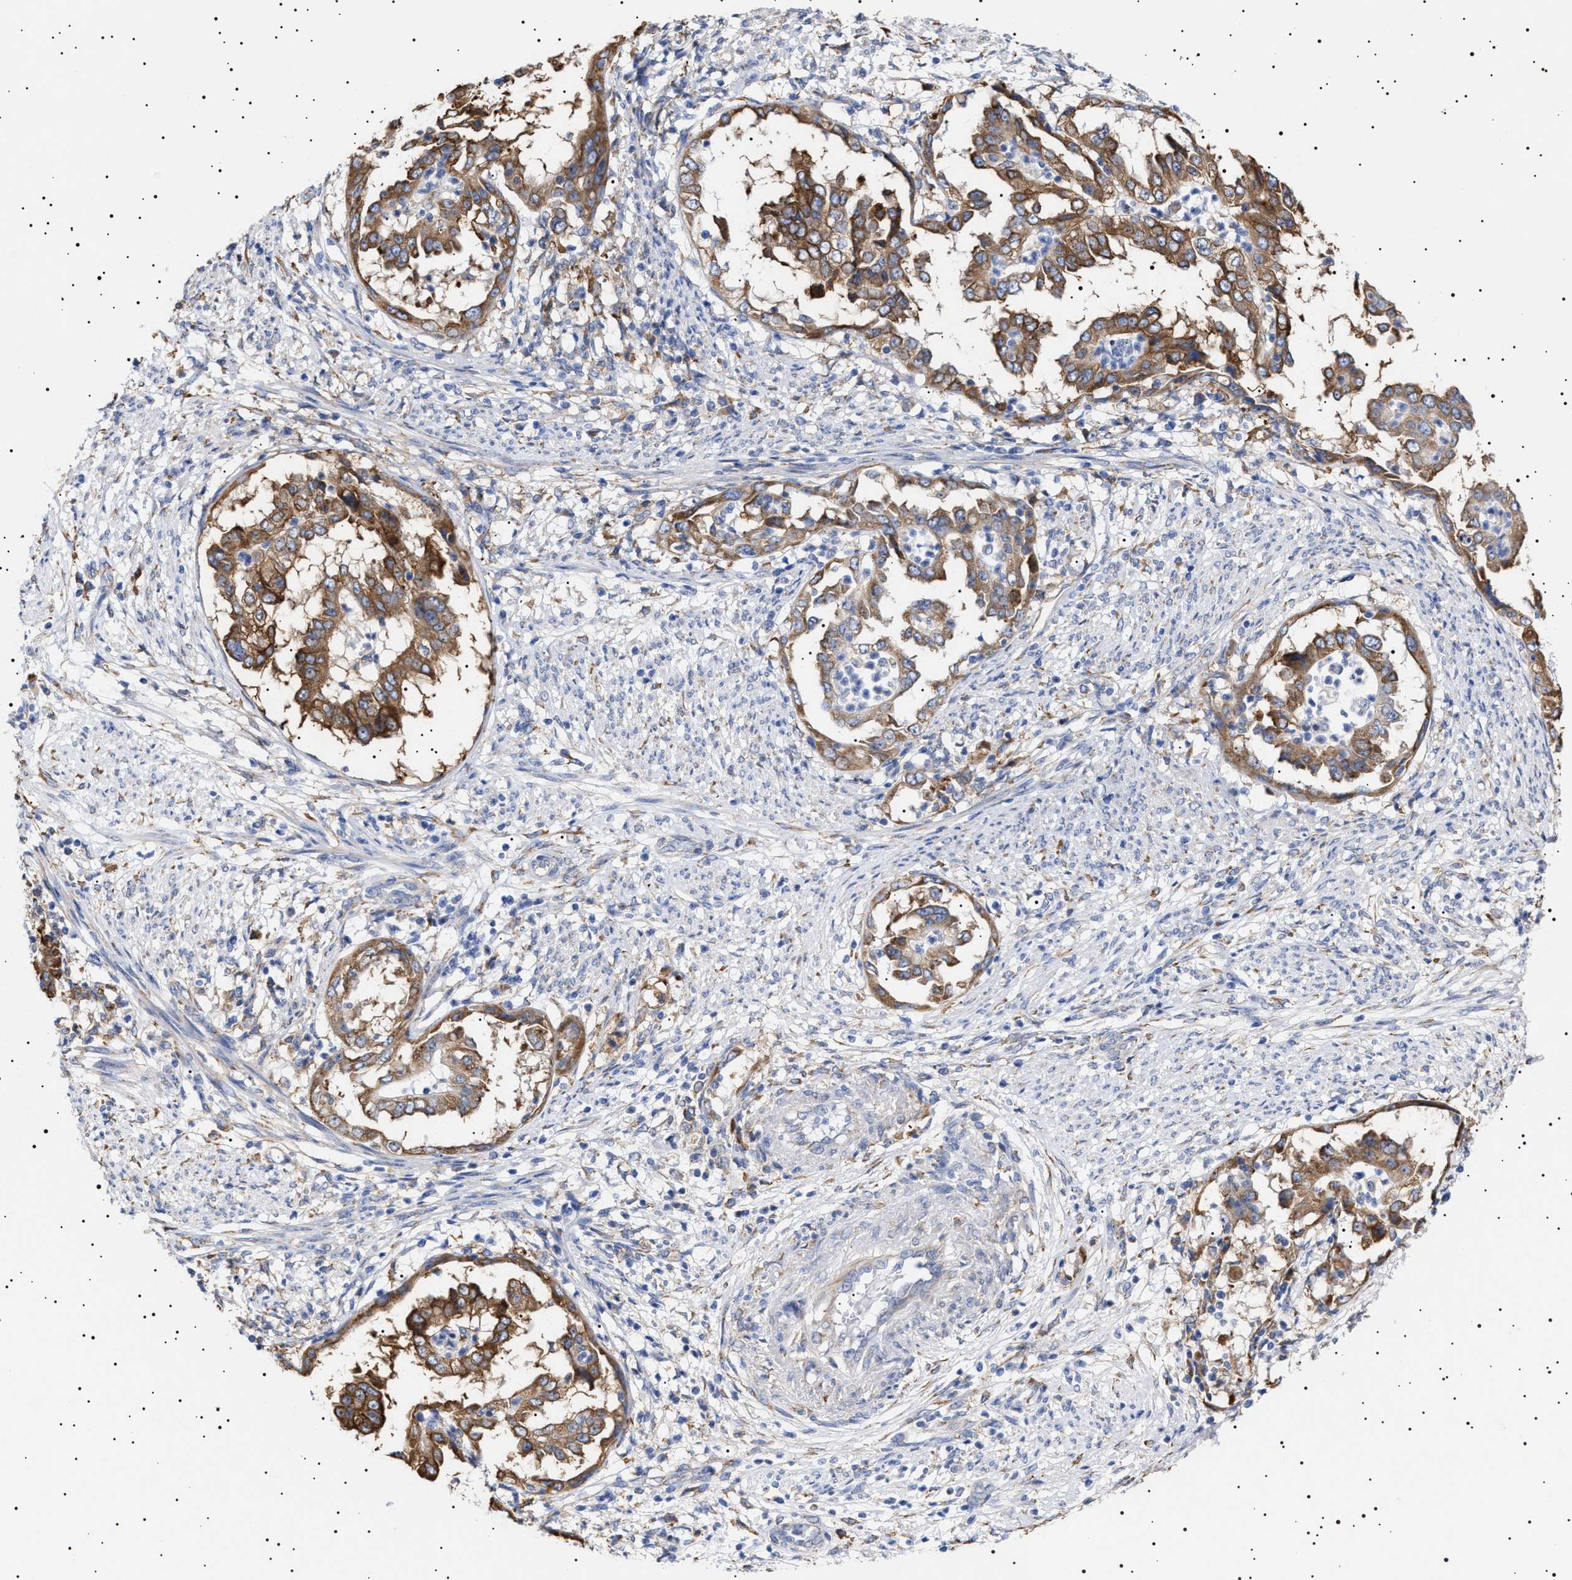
{"staining": {"intensity": "moderate", "quantity": ">75%", "location": "cytoplasmic/membranous"}, "tissue": "endometrial cancer", "cell_type": "Tumor cells", "image_type": "cancer", "snomed": [{"axis": "morphology", "description": "Adenocarcinoma, NOS"}, {"axis": "topography", "description": "Endometrium"}], "caption": "Brown immunohistochemical staining in human endometrial cancer exhibits moderate cytoplasmic/membranous positivity in about >75% of tumor cells. Nuclei are stained in blue.", "gene": "ERCC6L2", "patient": {"sex": "female", "age": 85}}